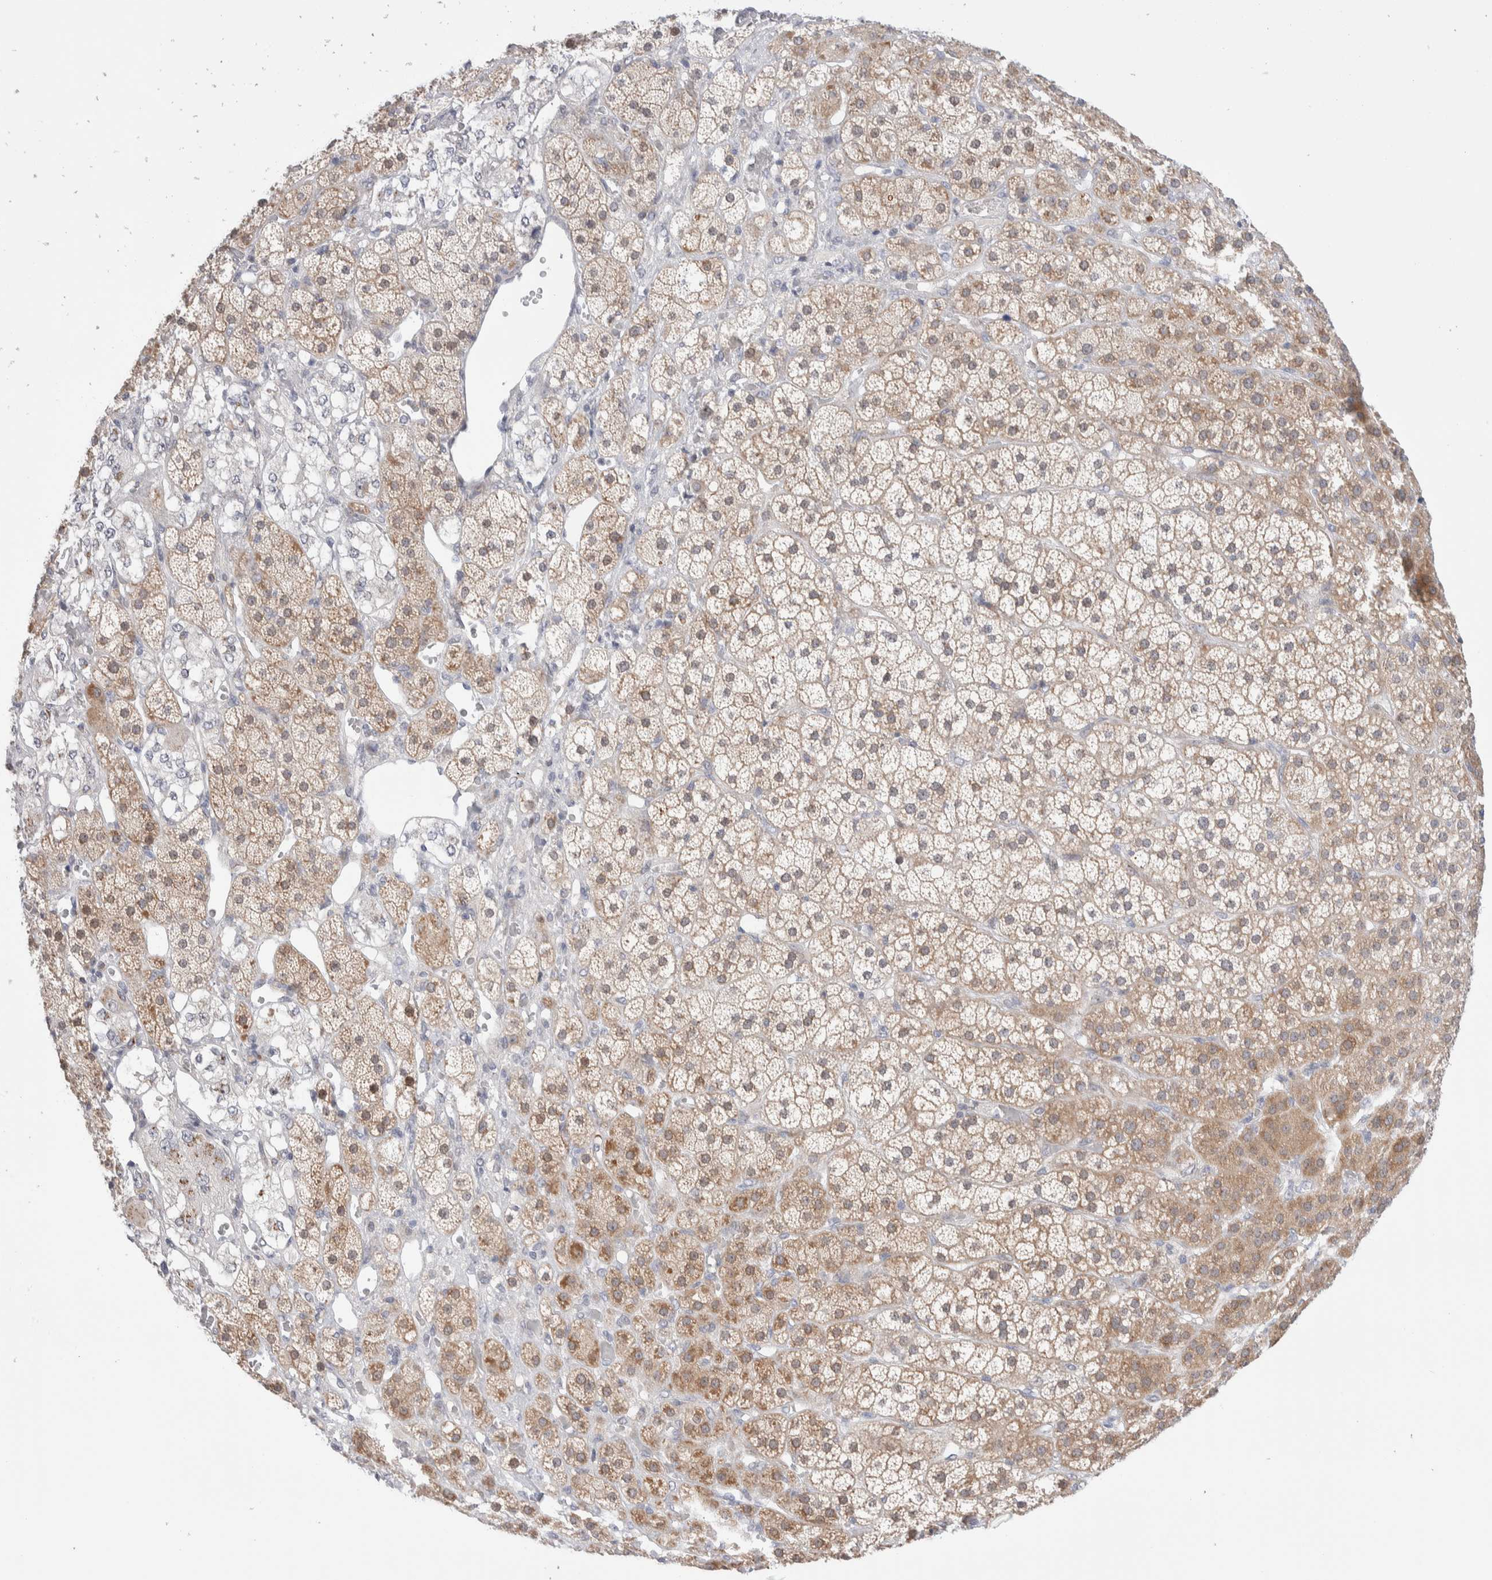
{"staining": {"intensity": "moderate", "quantity": ">75%", "location": "cytoplasmic/membranous"}, "tissue": "adrenal gland", "cell_type": "Glandular cells", "image_type": "normal", "snomed": [{"axis": "morphology", "description": "Normal tissue, NOS"}, {"axis": "topography", "description": "Adrenal gland"}], "caption": "Immunohistochemistry (DAB) staining of unremarkable human adrenal gland displays moderate cytoplasmic/membranous protein positivity in about >75% of glandular cells. (brown staining indicates protein expression, while blue staining denotes nuclei).", "gene": "C1orf112", "patient": {"sex": "male", "age": 57}}